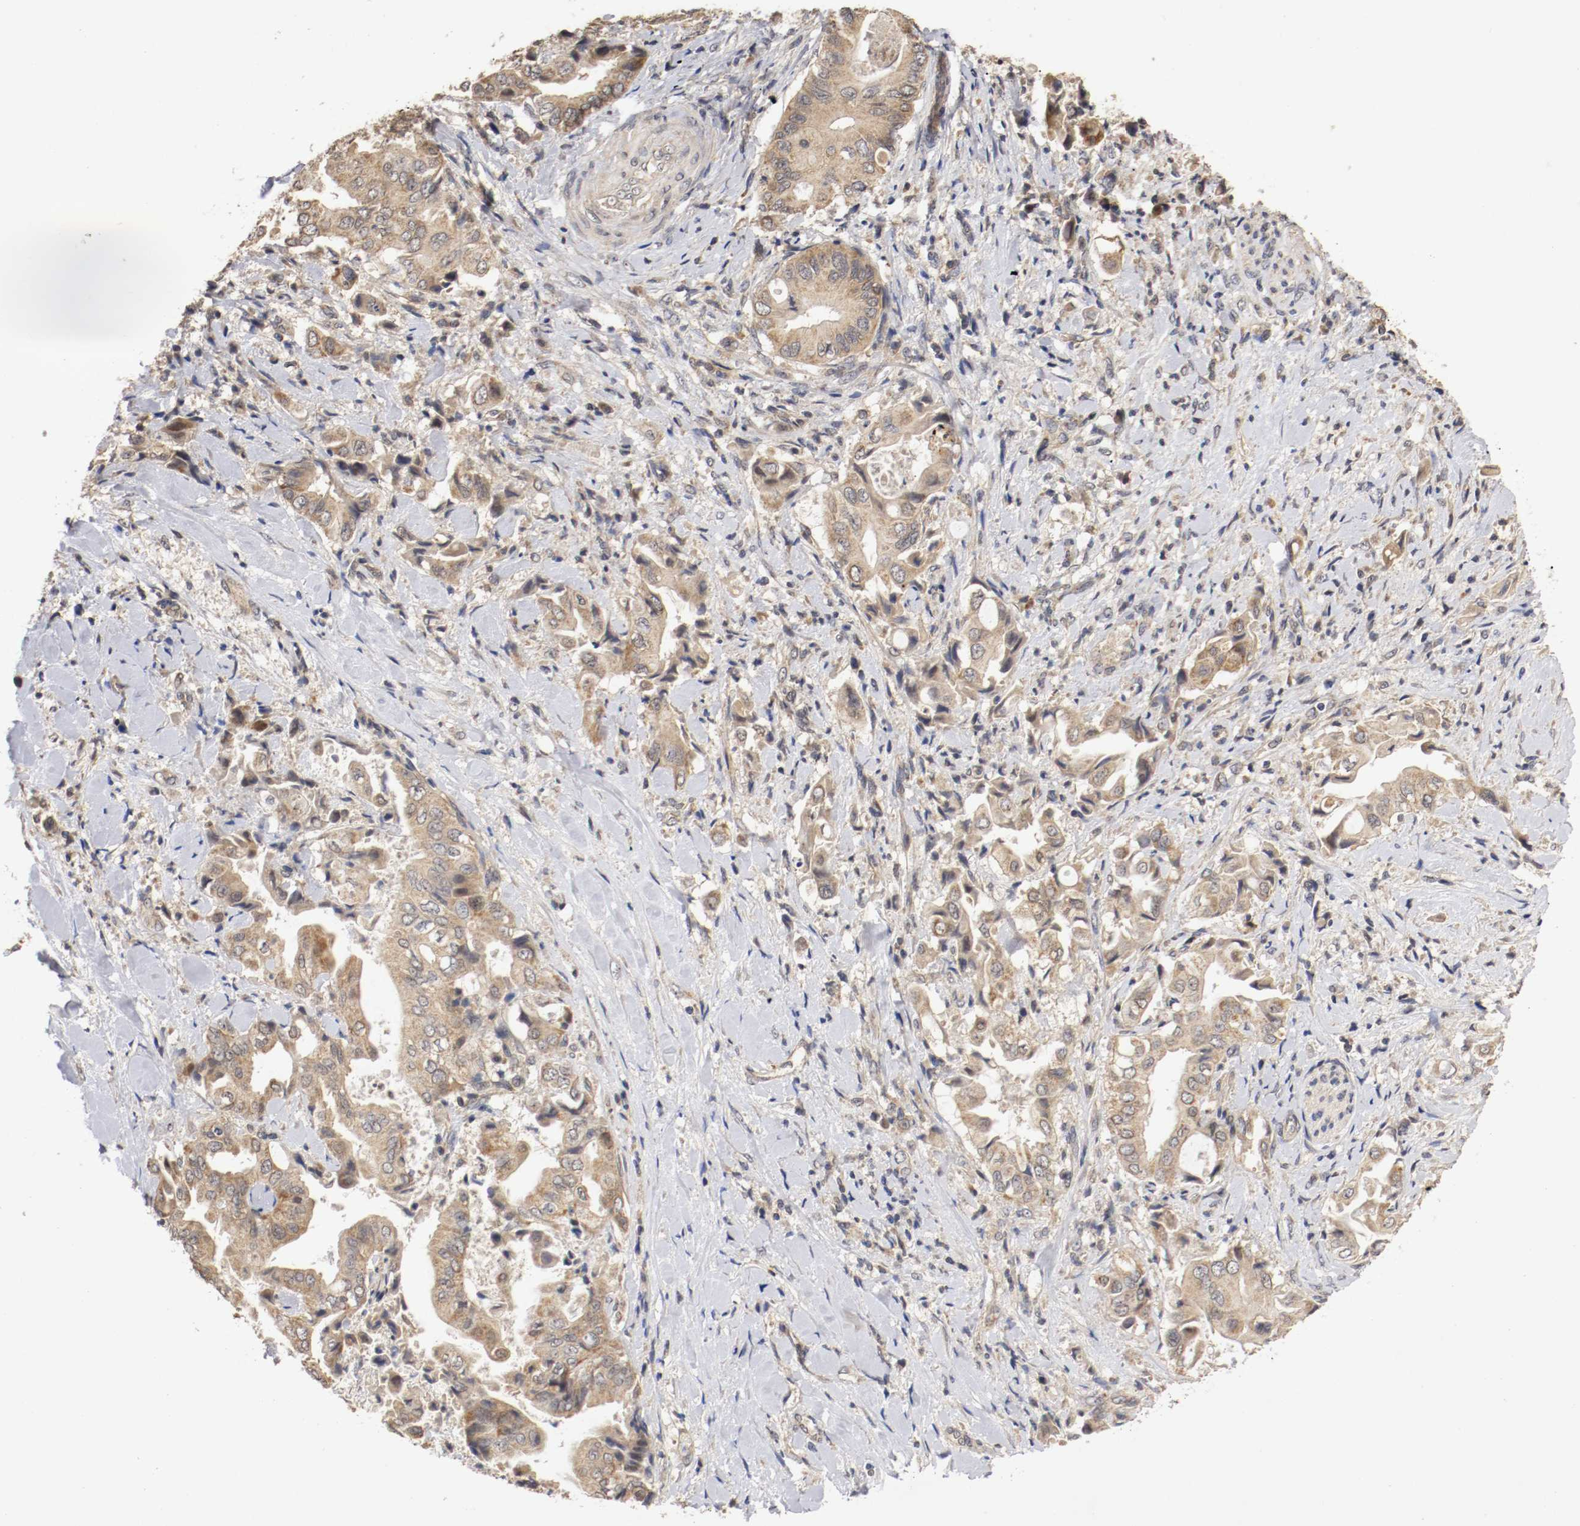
{"staining": {"intensity": "moderate", "quantity": ">75%", "location": "cytoplasmic/membranous,nuclear"}, "tissue": "liver cancer", "cell_type": "Tumor cells", "image_type": "cancer", "snomed": [{"axis": "morphology", "description": "Cholangiocarcinoma"}, {"axis": "topography", "description": "Liver"}], "caption": "Protein positivity by immunohistochemistry displays moderate cytoplasmic/membranous and nuclear staining in about >75% of tumor cells in liver cancer (cholangiocarcinoma).", "gene": "TNFRSF1B", "patient": {"sex": "male", "age": 58}}